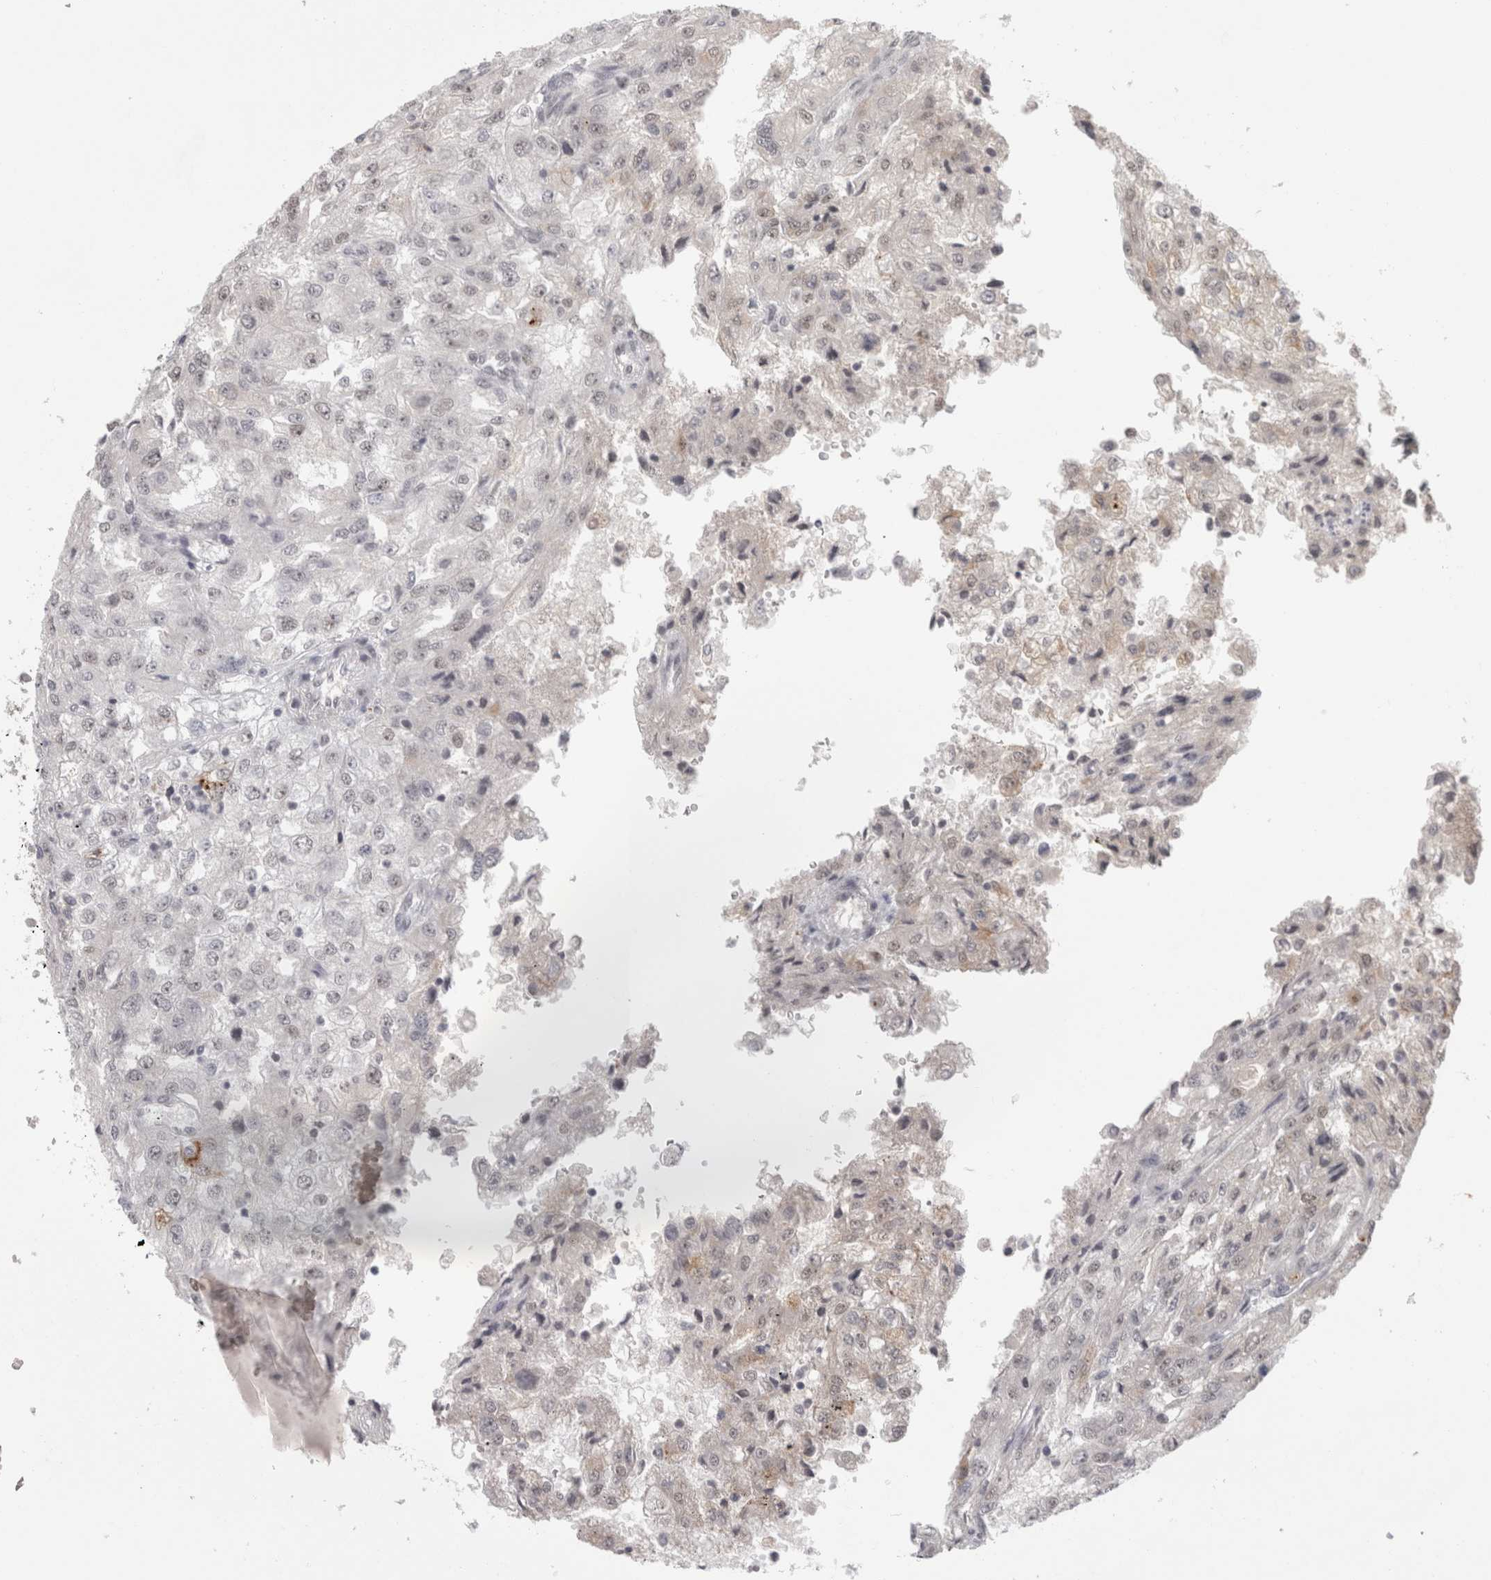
{"staining": {"intensity": "negative", "quantity": "none", "location": "none"}, "tissue": "renal cancer", "cell_type": "Tumor cells", "image_type": "cancer", "snomed": [{"axis": "morphology", "description": "Adenocarcinoma, NOS"}, {"axis": "topography", "description": "Kidney"}], "caption": "High magnification brightfield microscopy of renal adenocarcinoma stained with DAB (3,3'-diaminobenzidine) (brown) and counterstained with hematoxylin (blue): tumor cells show no significant positivity. (DAB immunohistochemistry (IHC) visualized using brightfield microscopy, high magnification).", "gene": "ZNF830", "patient": {"sex": "female", "age": 54}}